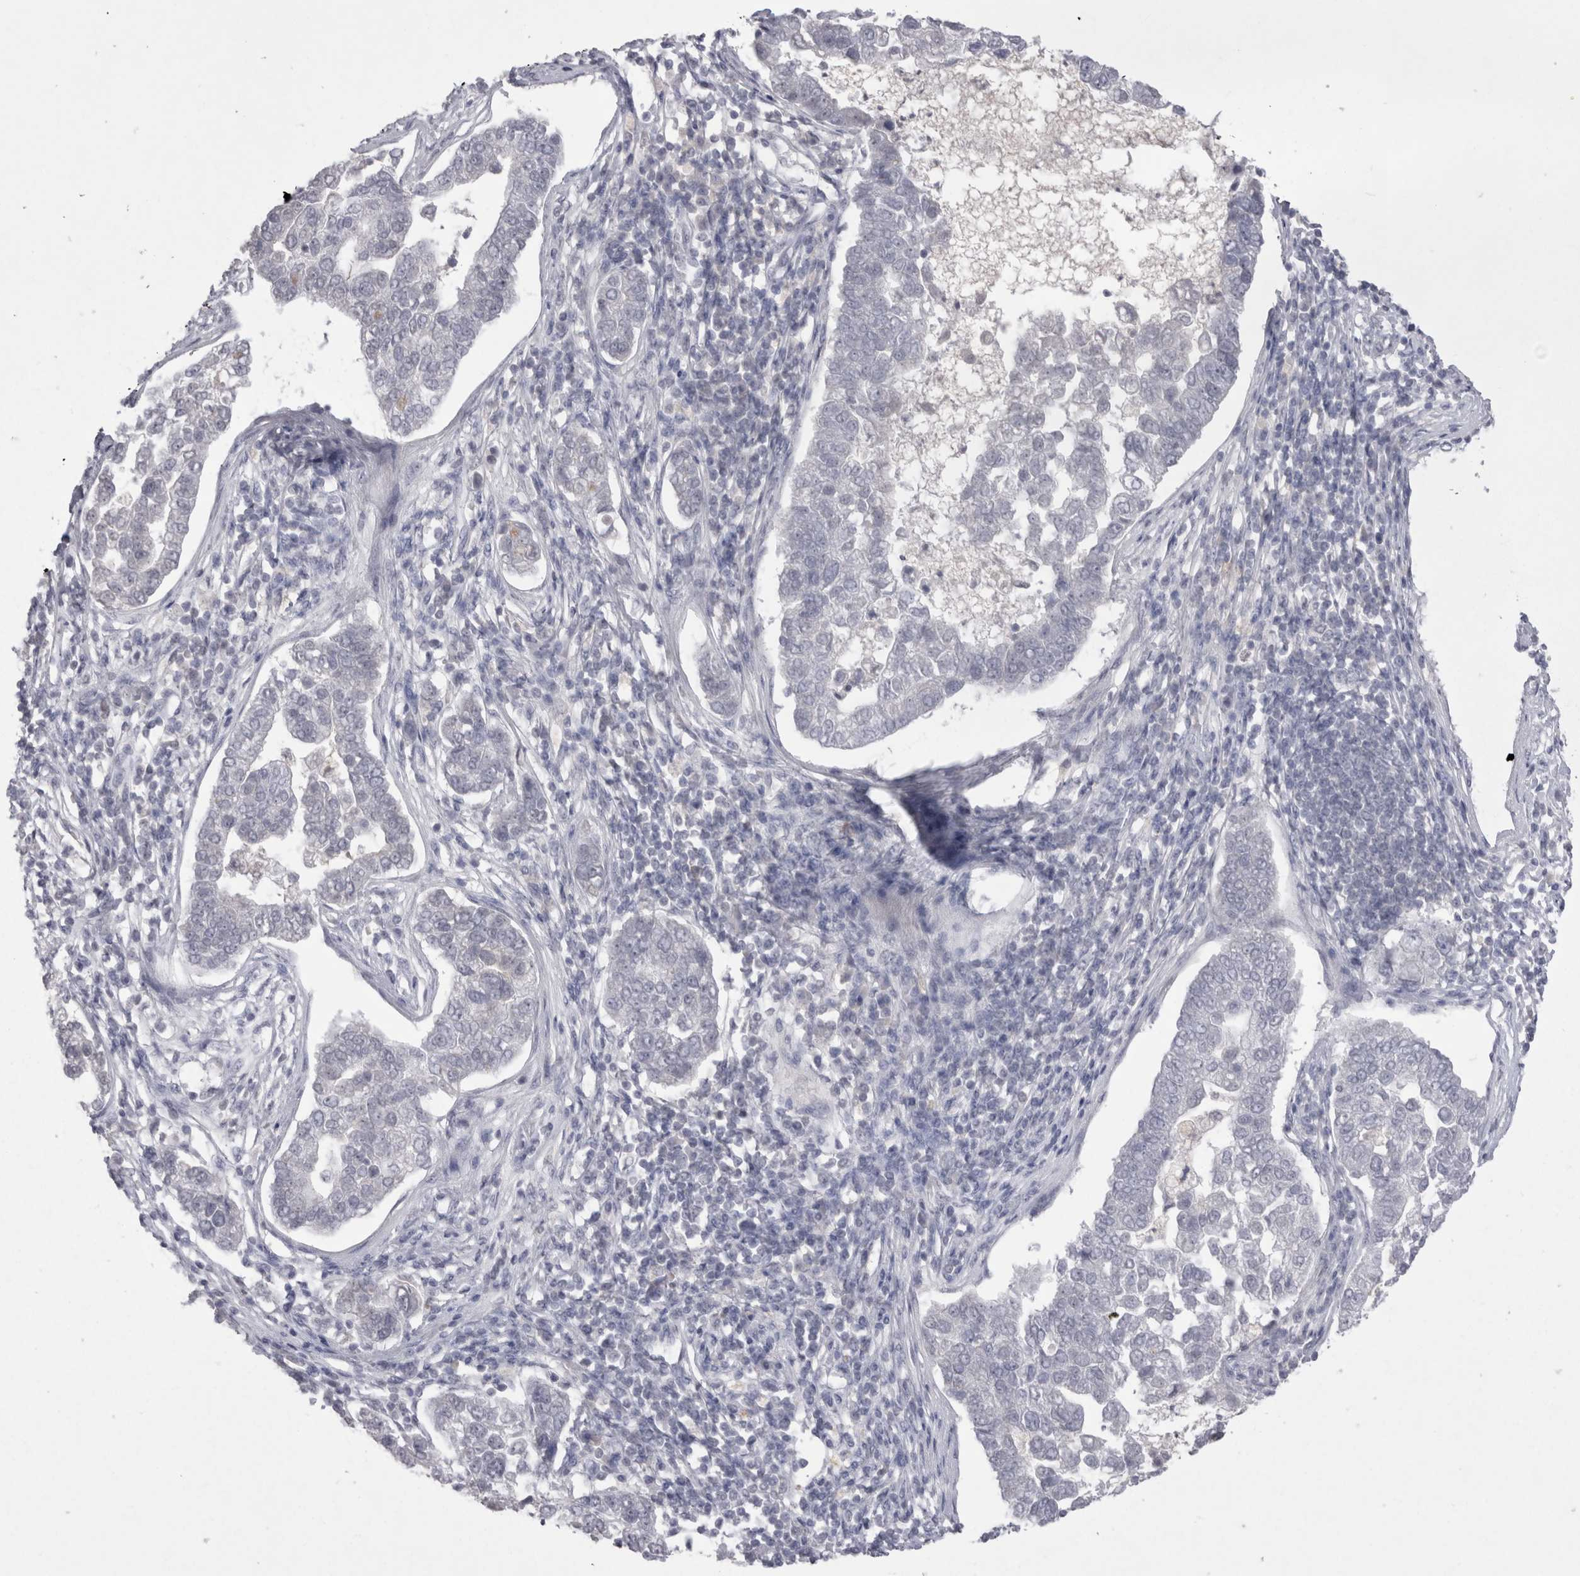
{"staining": {"intensity": "negative", "quantity": "none", "location": "none"}, "tissue": "pancreatic cancer", "cell_type": "Tumor cells", "image_type": "cancer", "snomed": [{"axis": "morphology", "description": "Adenocarcinoma, NOS"}, {"axis": "topography", "description": "Pancreas"}], "caption": "Immunohistochemical staining of human pancreatic cancer exhibits no significant expression in tumor cells. (Immunohistochemistry (ihc), brightfield microscopy, high magnification).", "gene": "DDX4", "patient": {"sex": "female", "age": 61}}